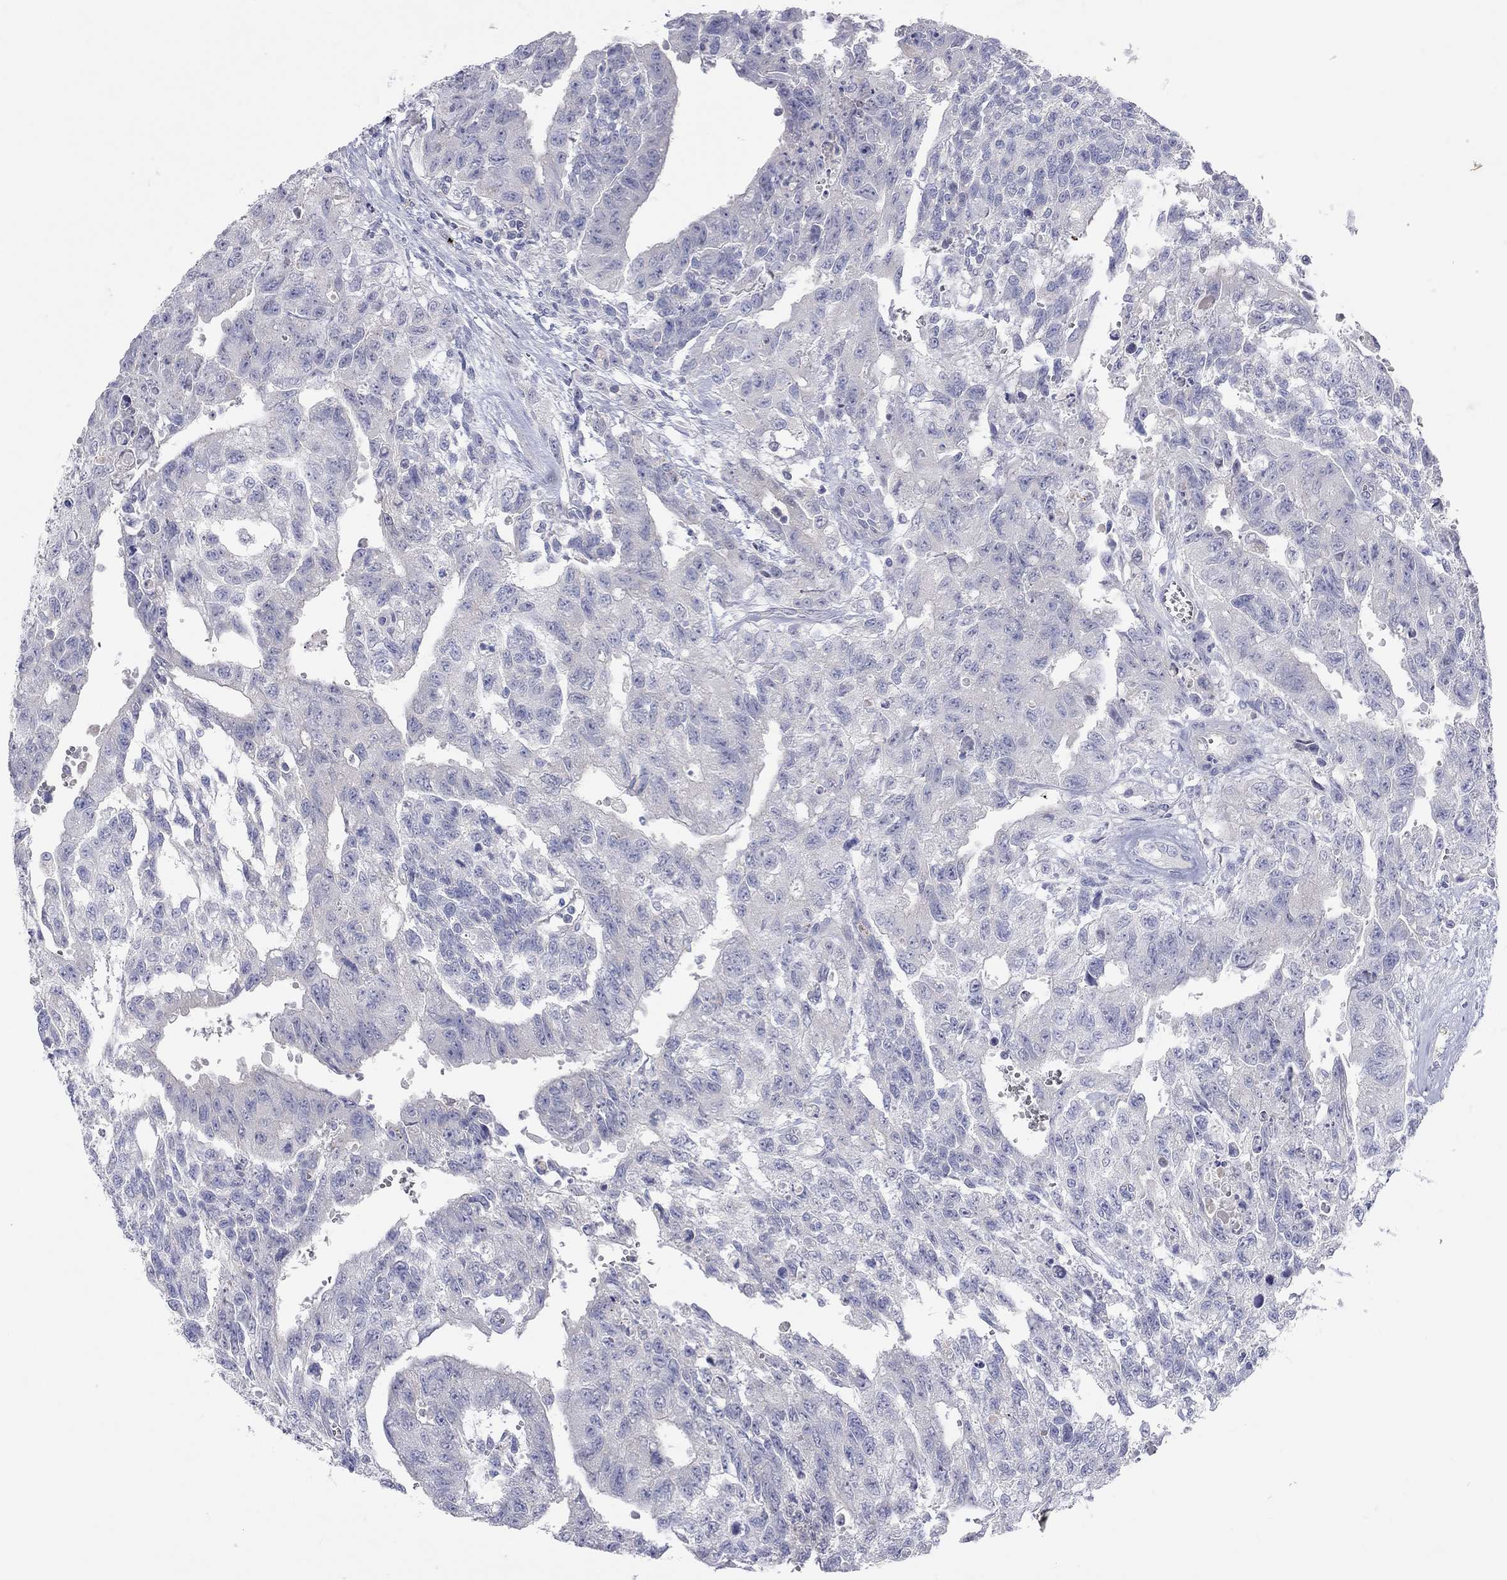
{"staining": {"intensity": "negative", "quantity": "none", "location": "none"}, "tissue": "testis cancer", "cell_type": "Tumor cells", "image_type": "cancer", "snomed": [{"axis": "morphology", "description": "Carcinoma, Embryonal, NOS"}, {"axis": "topography", "description": "Testis"}], "caption": "This is an immunohistochemistry (IHC) image of testis cancer. There is no staining in tumor cells.", "gene": "RCAN1", "patient": {"sex": "male", "age": 24}}